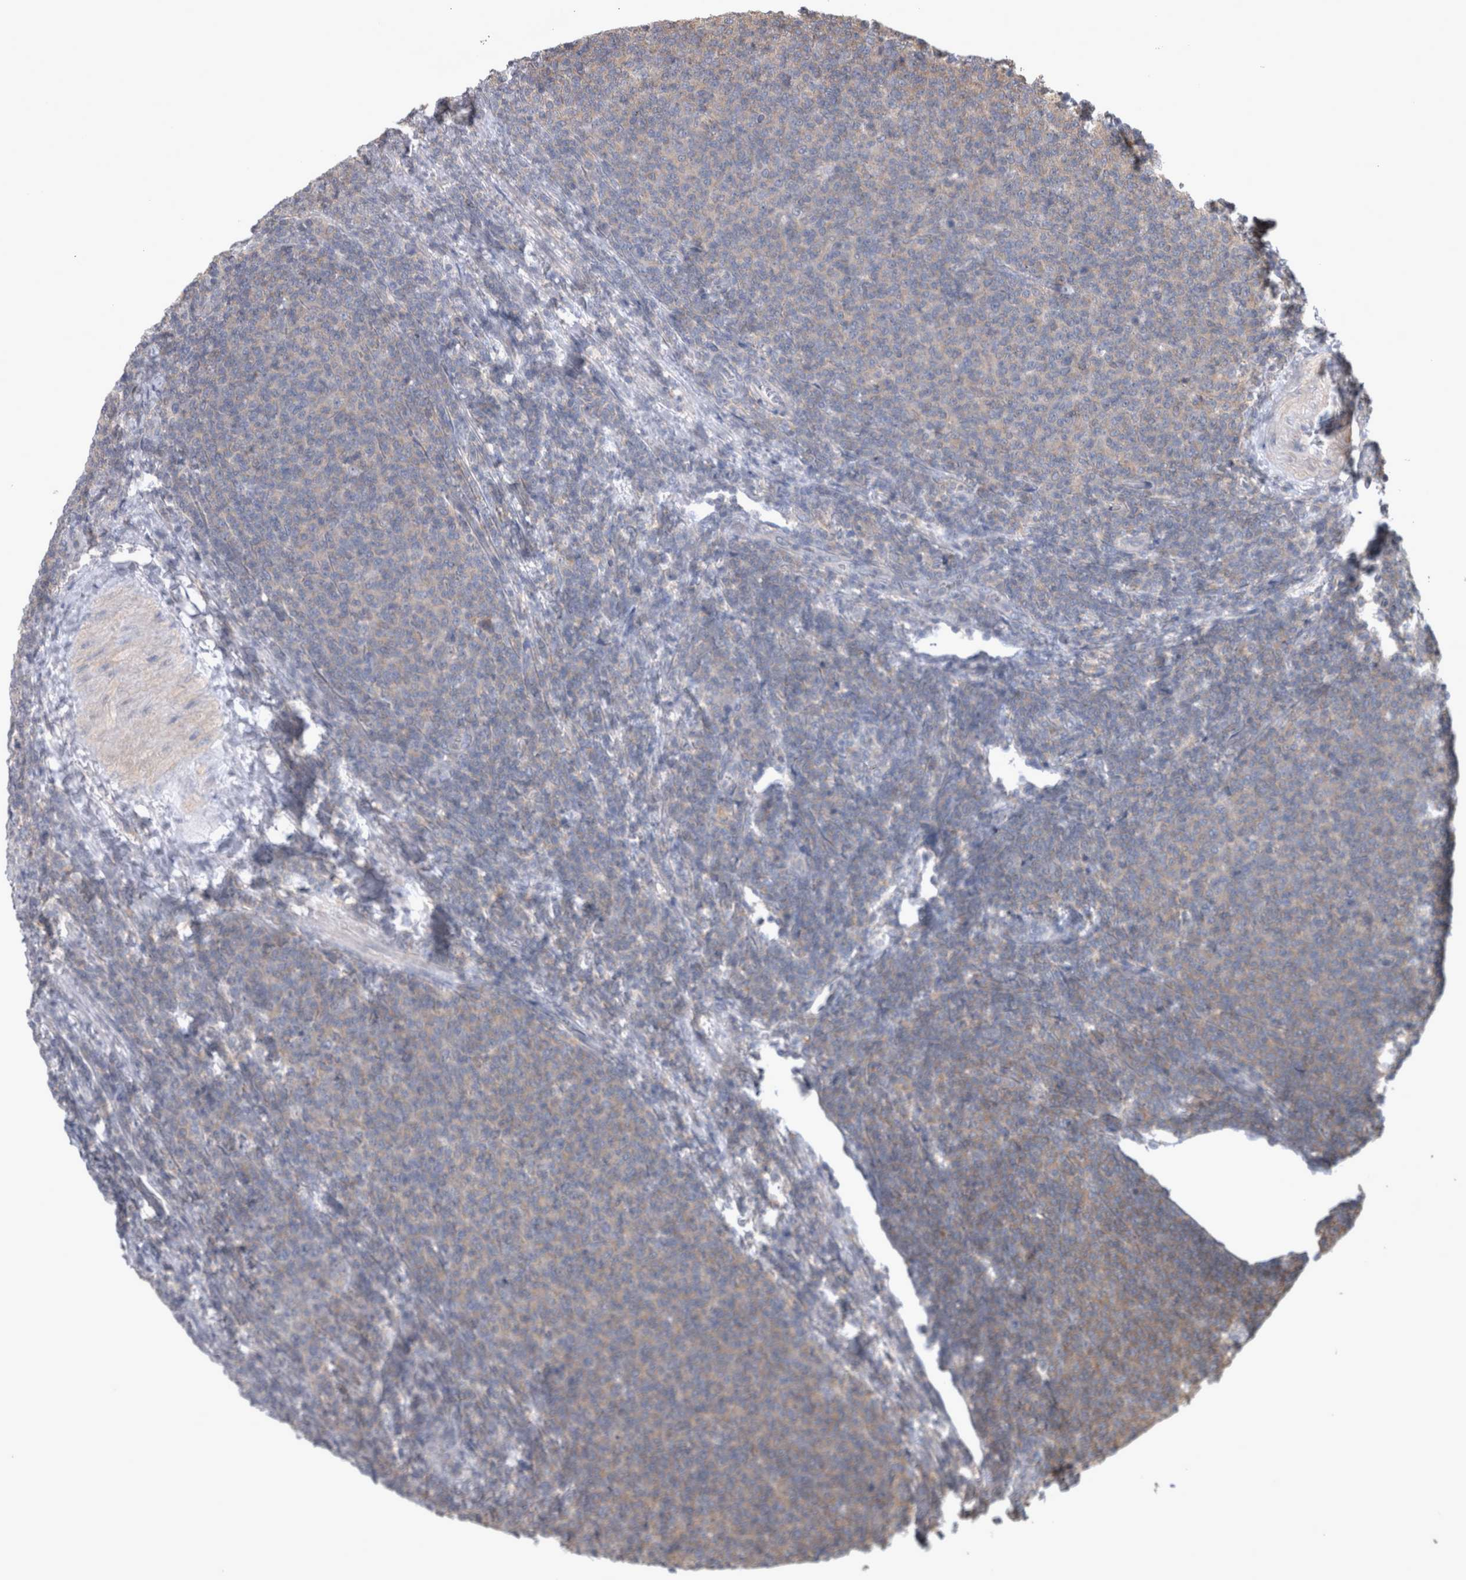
{"staining": {"intensity": "negative", "quantity": "none", "location": "none"}, "tissue": "lymphoma", "cell_type": "Tumor cells", "image_type": "cancer", "snomed": [{"axis": "morphology", "description": "Malignant lymphoma, non-Hodgkin's type, Low grade"}, {"axis": "topography", "description": "Lymph node"}], "caption": "Histopathology image shows no significant protein staining in tumor cells of lymphoma.", "gene": "SPATA48", "patient": {"sex": "male", "age": 66}}